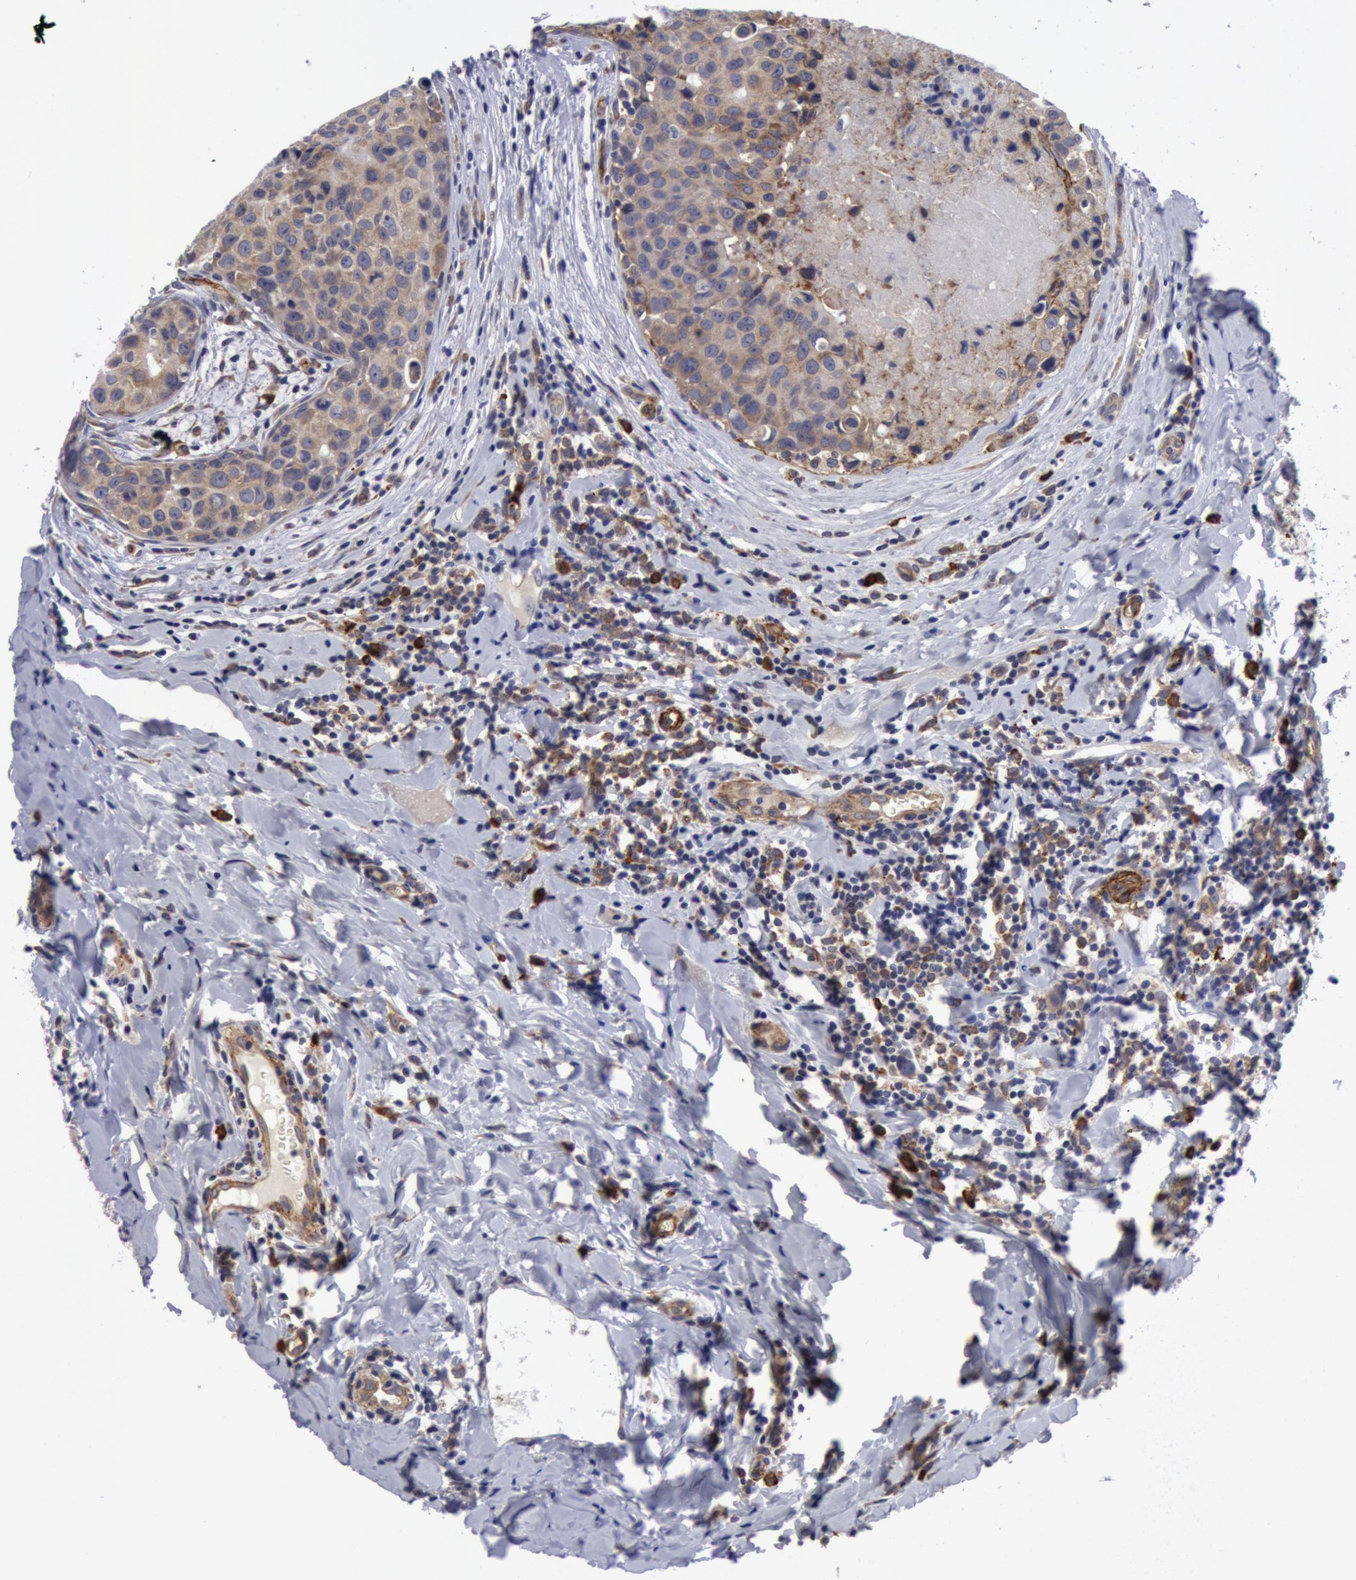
{"staining": {"intensity": "weak", "quantity": "25%-75%", "location": "cytoplasmic/membranous"}, "tissue": "breast cancer", "cell_type": "Tumor cells", "image_type": "cancer", "snomed": [{"axis": "morphology", "description": "Duct carcinoma"}, {"axis": "topography", "description": "Breast"}], "caption": "Human invasive ductal carcinoma (breast) stained for a protein (brown) displays weak cytoplasmic/membranous positive staining in about 25%-75% of tumor cells.", "gene": "IL23A", "patient": {"sex": "female", "age": 24}}